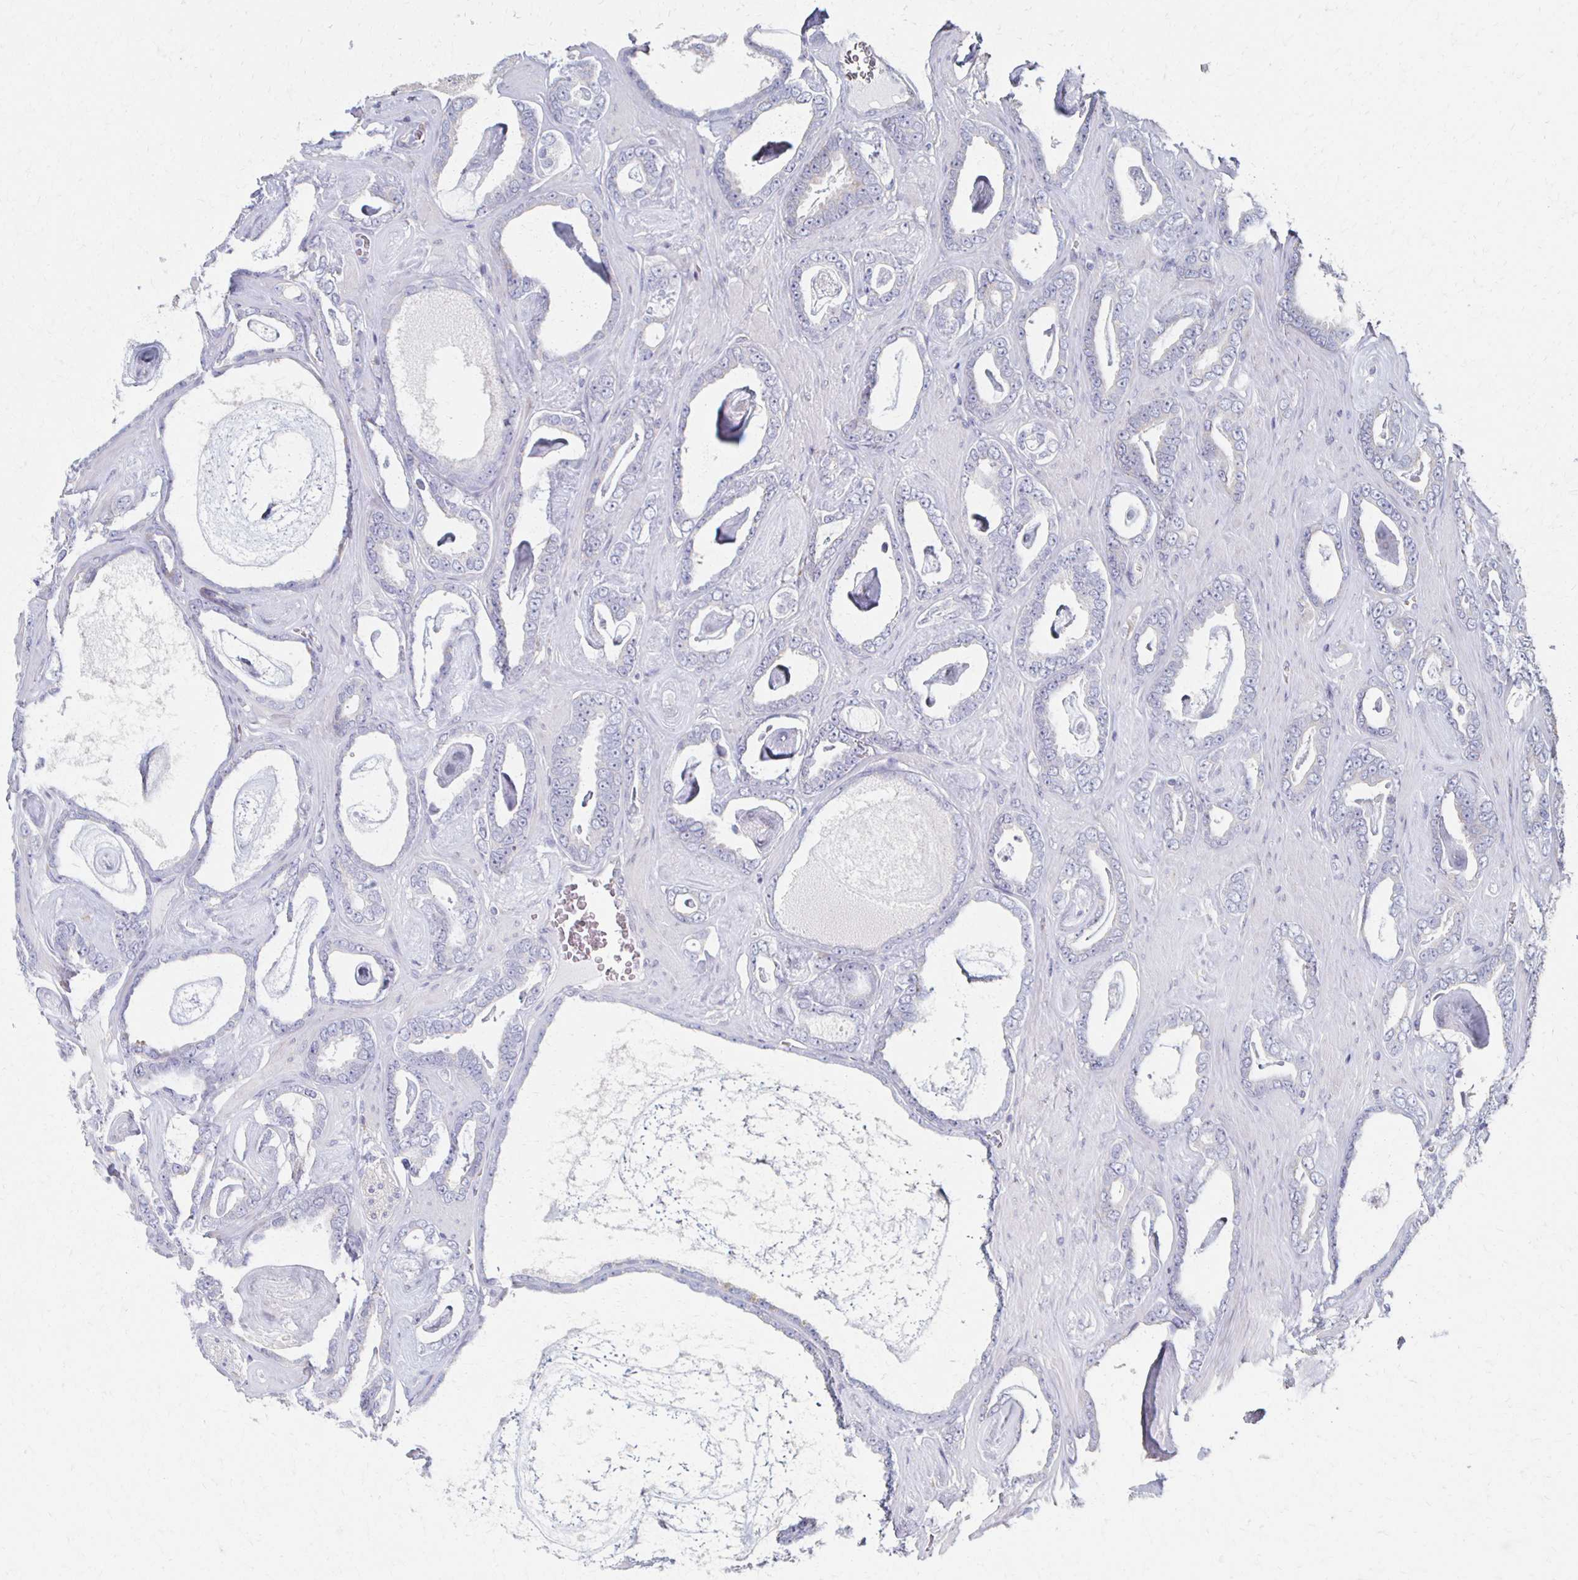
{"staining": {"intensity": "negative", "quantity": "none", "location": "none"}, "tissue": "prostate cancer", "cell_type": "Tumor cells", "image_type": "cancer", "snomed": [{"axis": "morphology", "description": "Adenocarcinoma, High grade"}, {"axis": "topography", "description": "Prostate"}], "caption": "This is an immunohistochemistry photomicrograph of human prostate cancer. There is no staining in tumor cells.", "gene": "ATP1A3", "patient": {"sex": "male", "age": 63}}